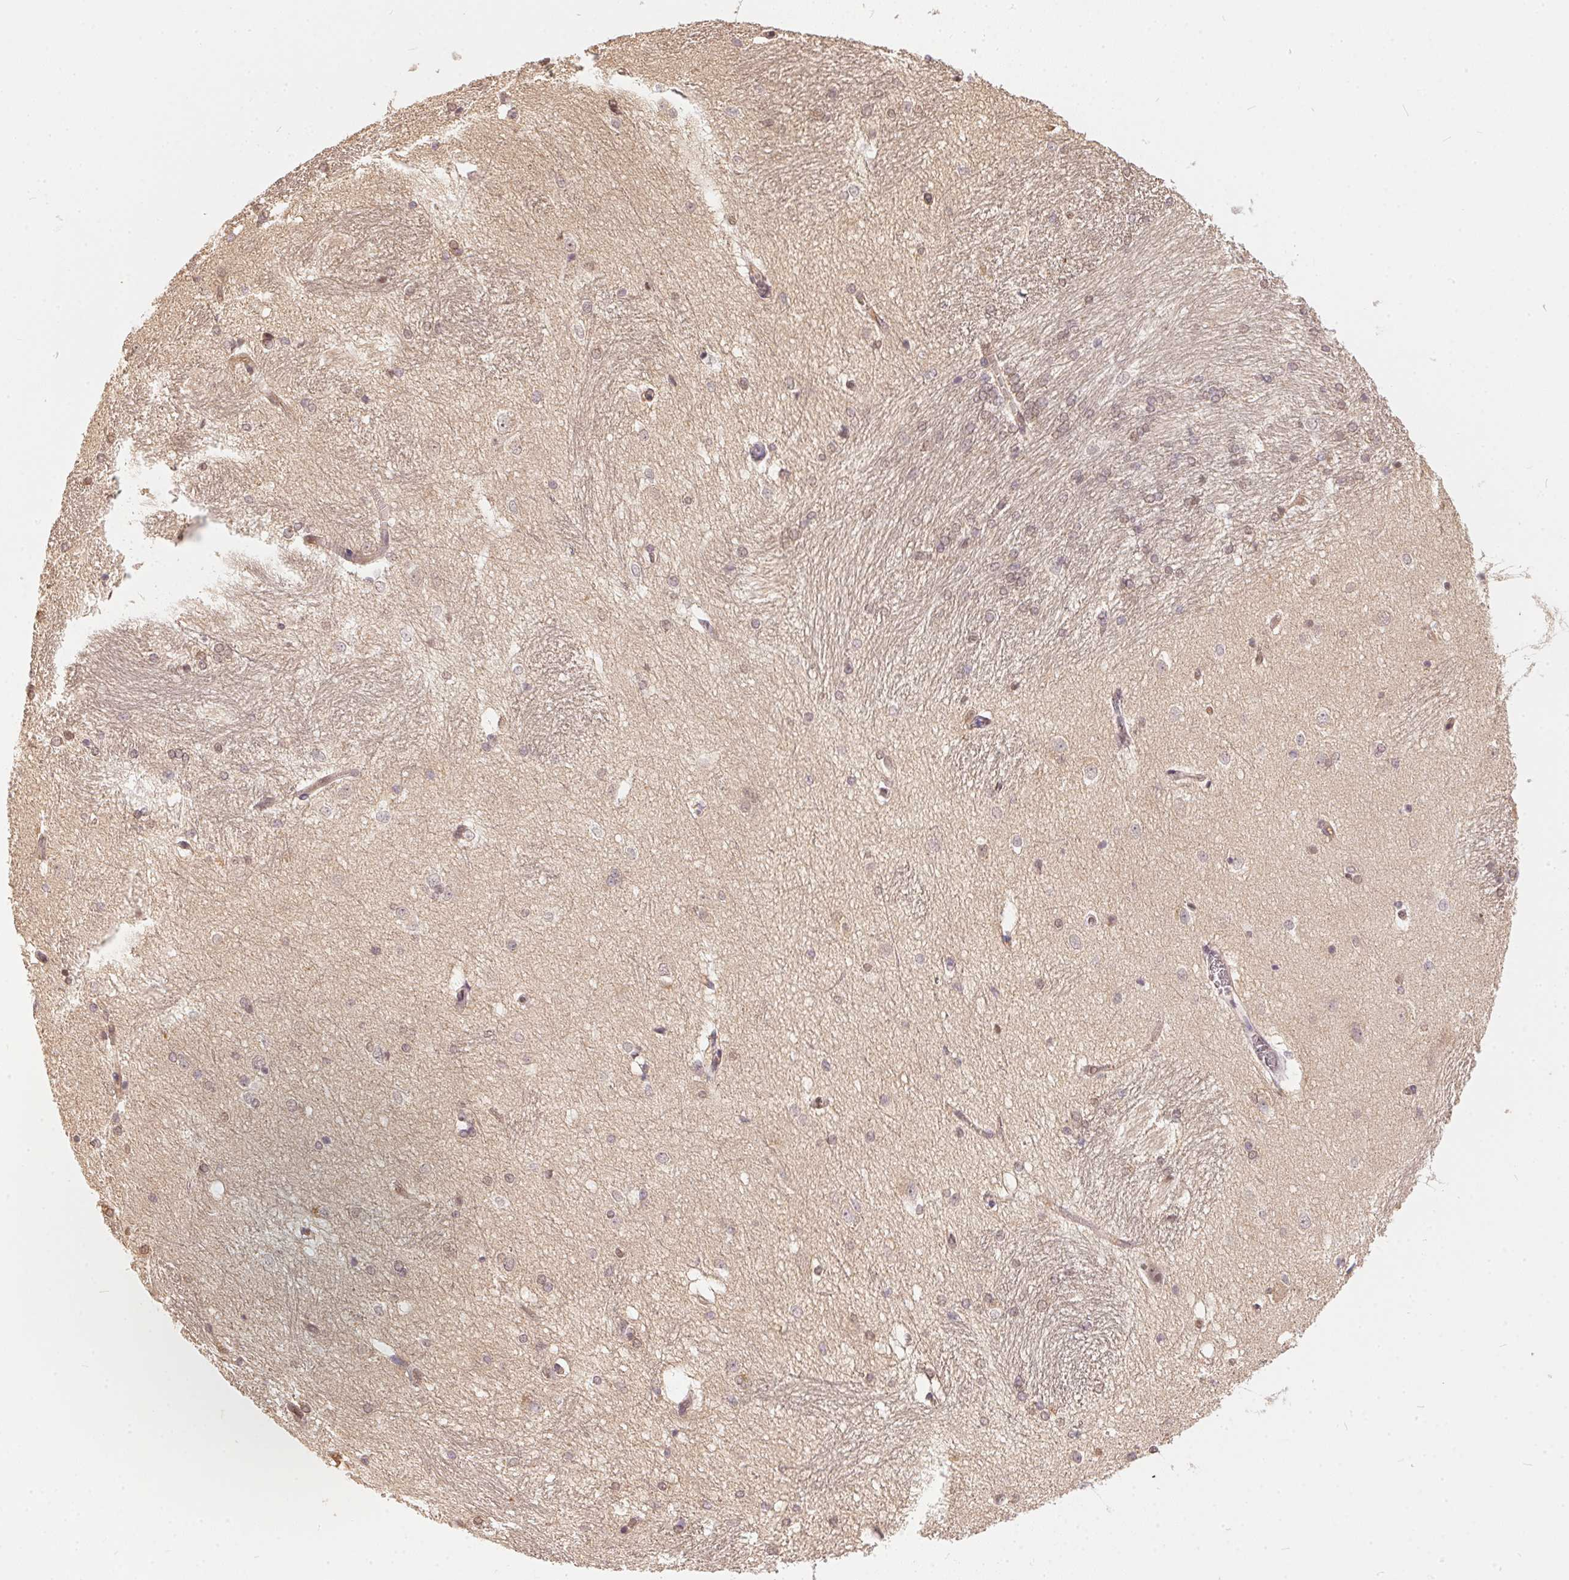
{"staining": {"intensity": "weak", "quantity": "<25%", "location": "cytoplasmic/membranous"}, "tissue": "hippocampus", "cell_type": "Glial cells", "image_type": "normal", "snomed": [{"axis": "morphology", "description": "Normal tissue, NOS"}, {"axis": "topography", "description": "Cerebral cortex"}, {"axis": "topography", "description": "Hippocampus"}], "caption": "High power microscopy histopathology image of an immunohistochemistry (IHC) photomicrograph of normal hippocampus, revealing no significant positivity in glial cells.", "gene": "BLMH", "patient": {"sex": "female", "age": 19}}